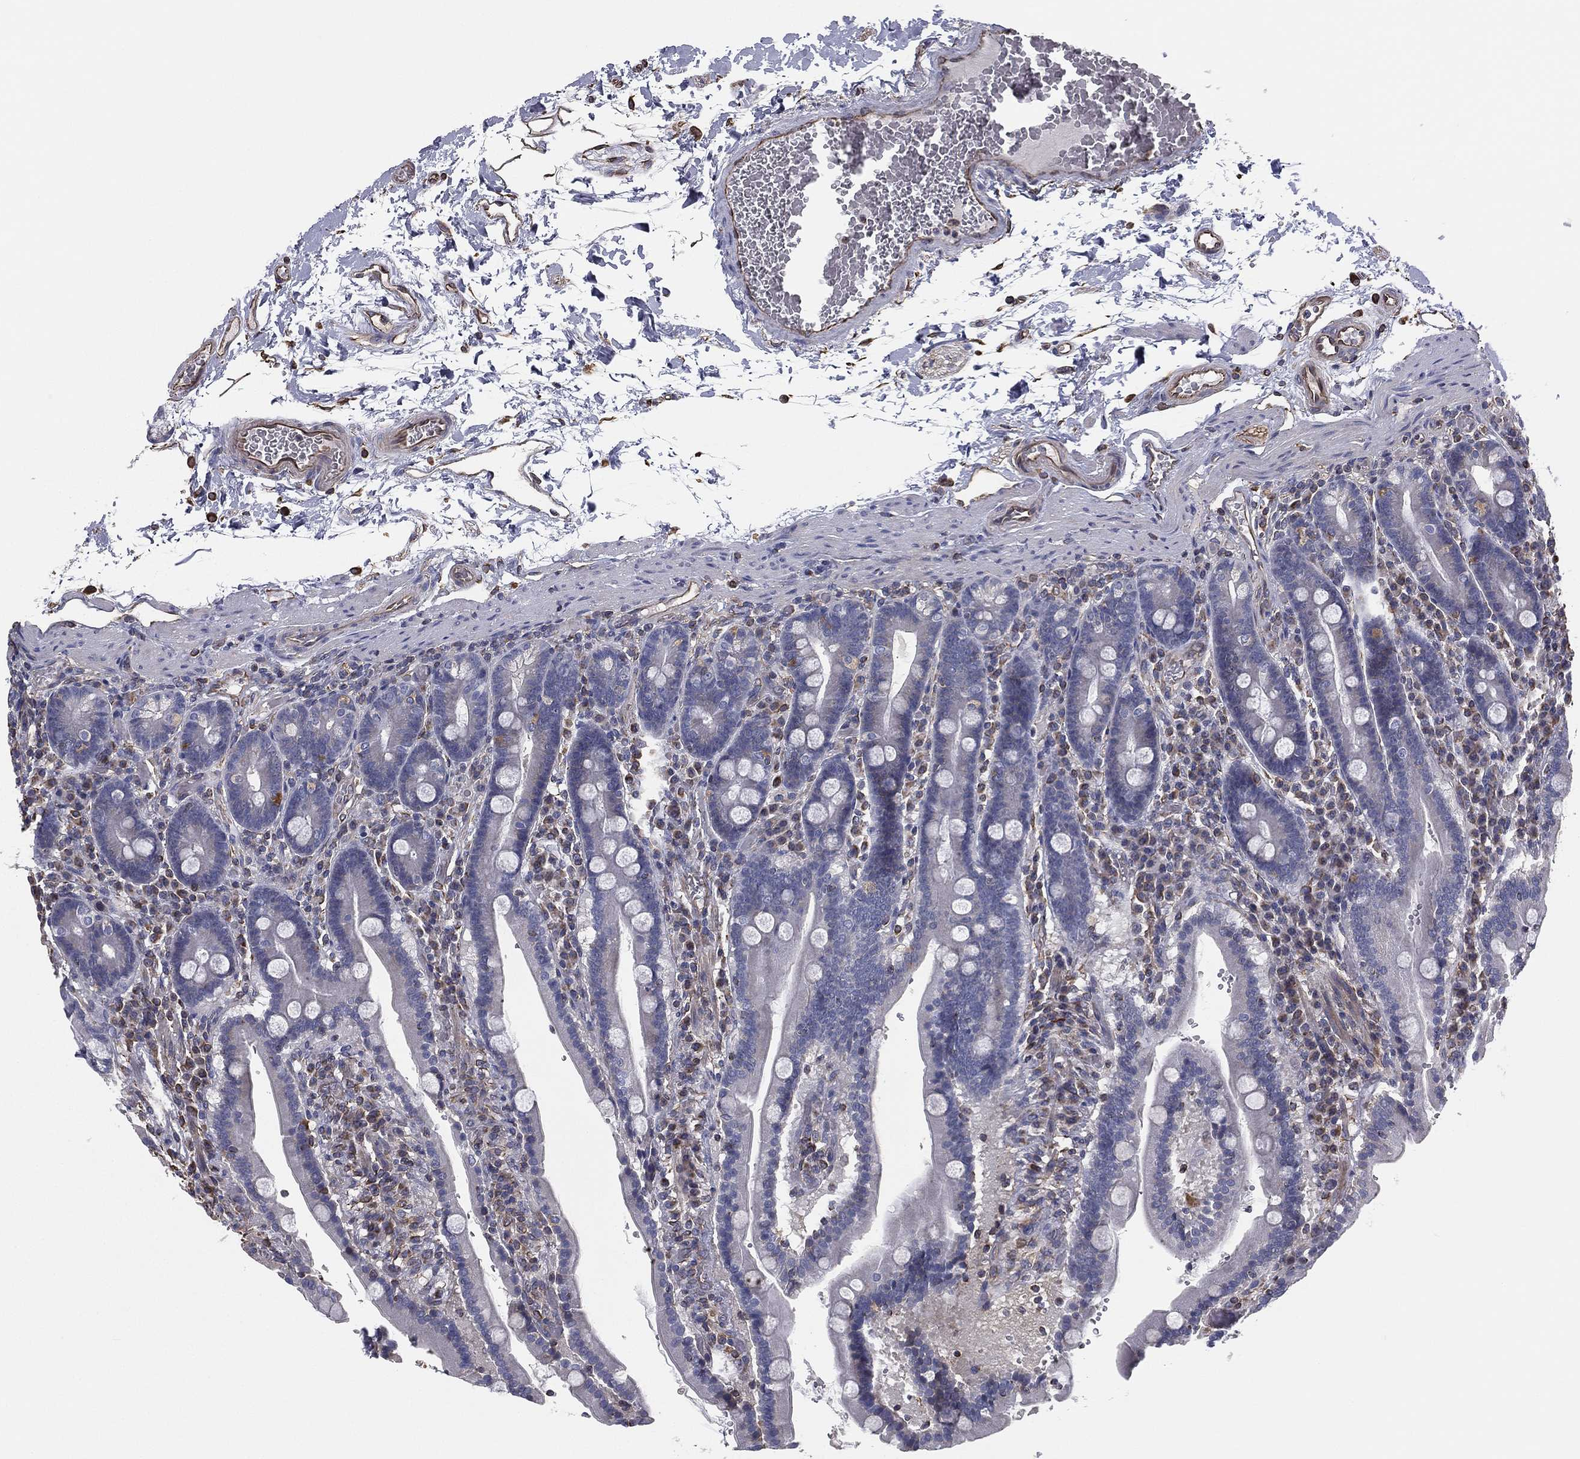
{"staining": {"intensity": "negative", "quantity": "none", "location": "none"}, "tissue": "duodenum", "cell_type": "Glandular cells", "image_type": "normal", "snomed": [{"axis": "morphology", "description": "Normal tissue, NOS"}, {"axis": "topography", "description": "Duodenum"}], "caption": "High magnification brightfield microscopy of normal duodenum stained with DAB (3,3'-diaminobenzidine) (brown) and counterstained with hematoxylin (blue): glandular cells show no significant expression. The staining is performed using DAB (3,3'-diaminobenzidine) brown chromogen with nuclei counter-stained in using hematoxylin.", "gene": "SCUBE1", "patient": {"sex": "female", "age": 62}}